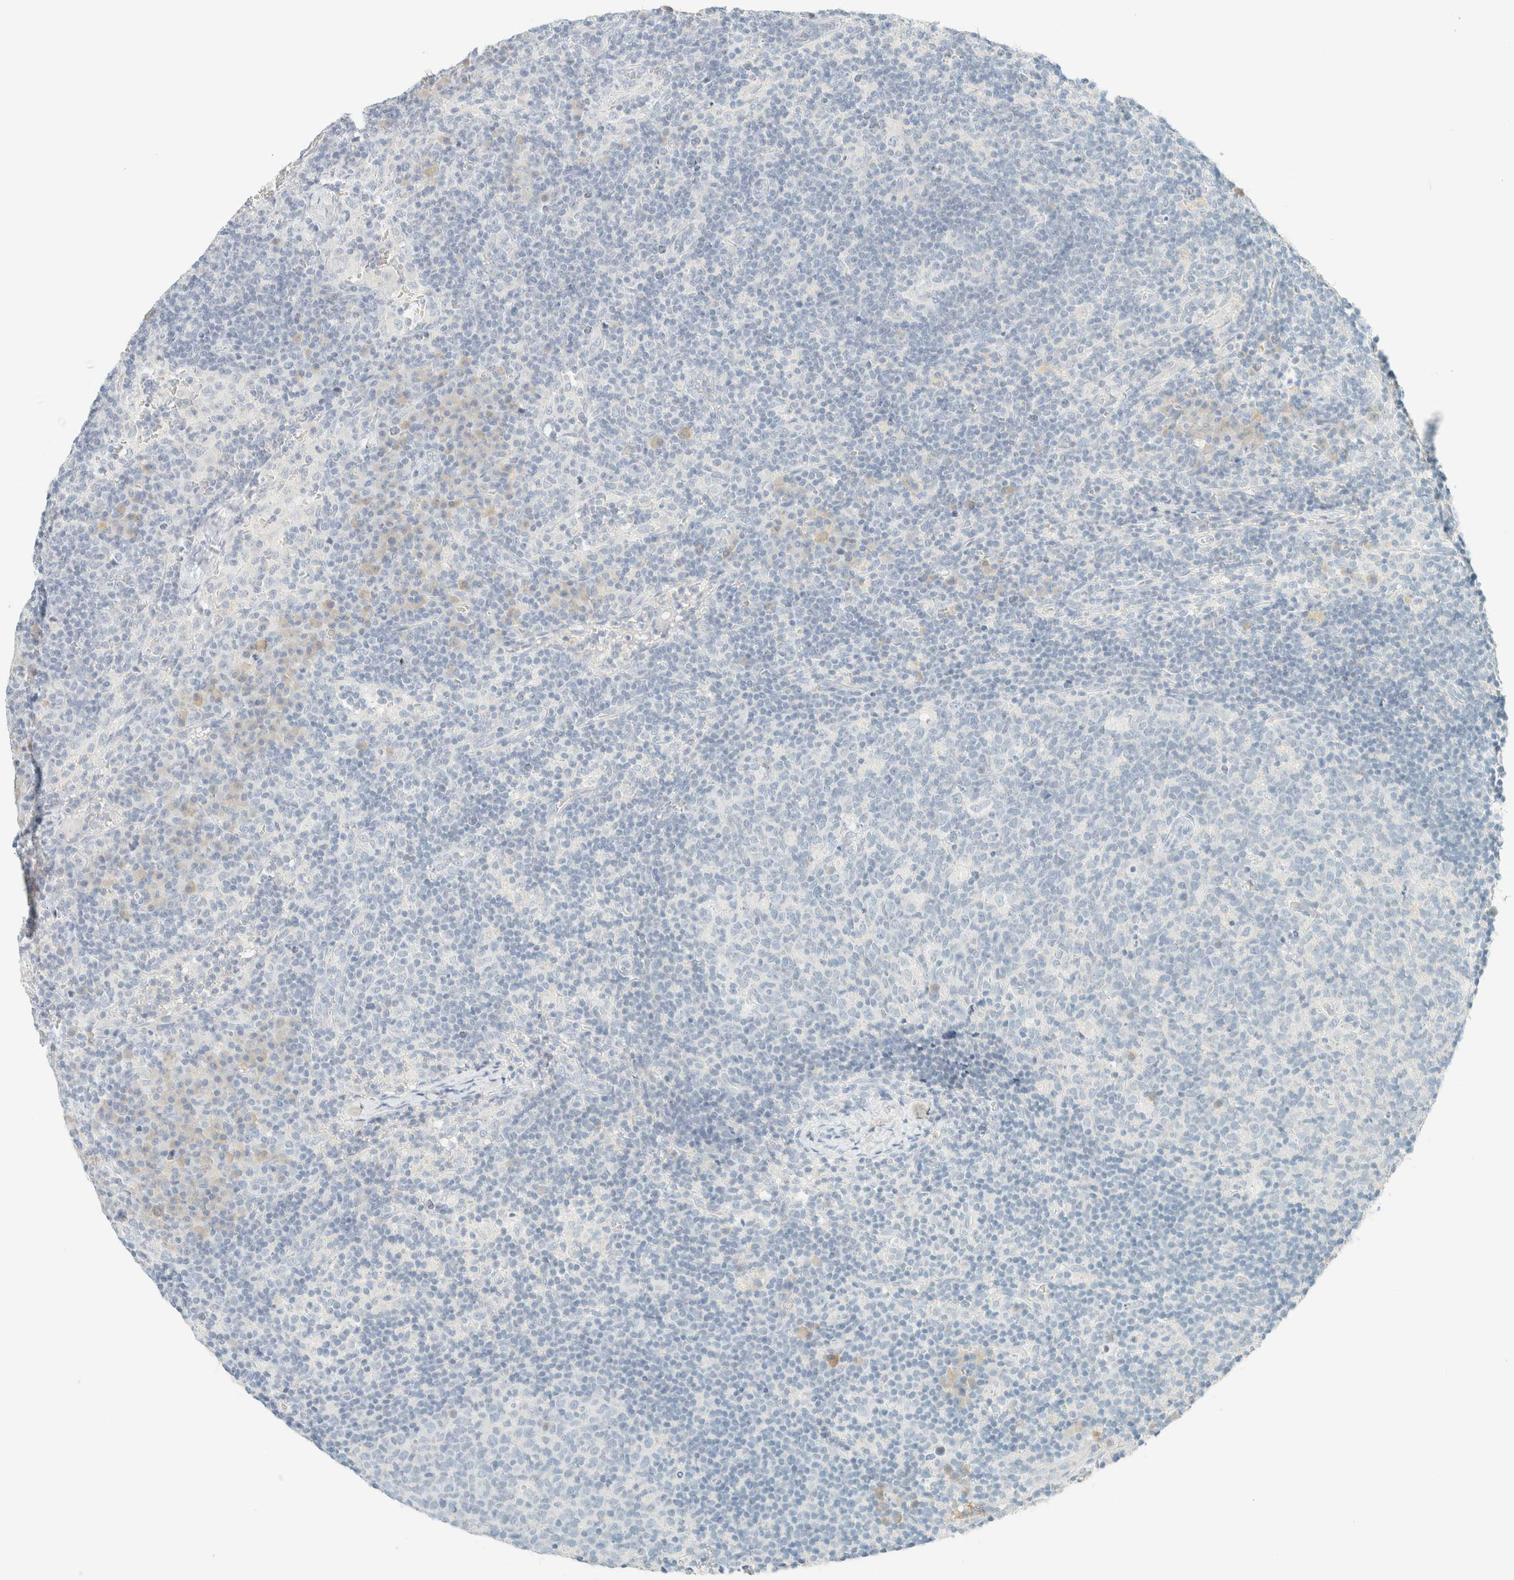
{"staining": {"intensity": "negative", "quantity": "none", "location": "none"}, "tissue": "lymph node", "cell_type": "Germinal center cells", "image_type": "normal", "snomed": [{"axis": "morphology", "description": "Normal tissue, NOS"}, {"axis": "morphology", "description": "Inflammation, NOS"}, {"axis": "topography", "description": "Lymph node"}], "caption": "Immunohistochemistry (IHC) of unremarkable human lymph node exhibits no staining in germinal center cells.", "gene": "GPA33", "patient": {"sex": "male", "age": 55}}